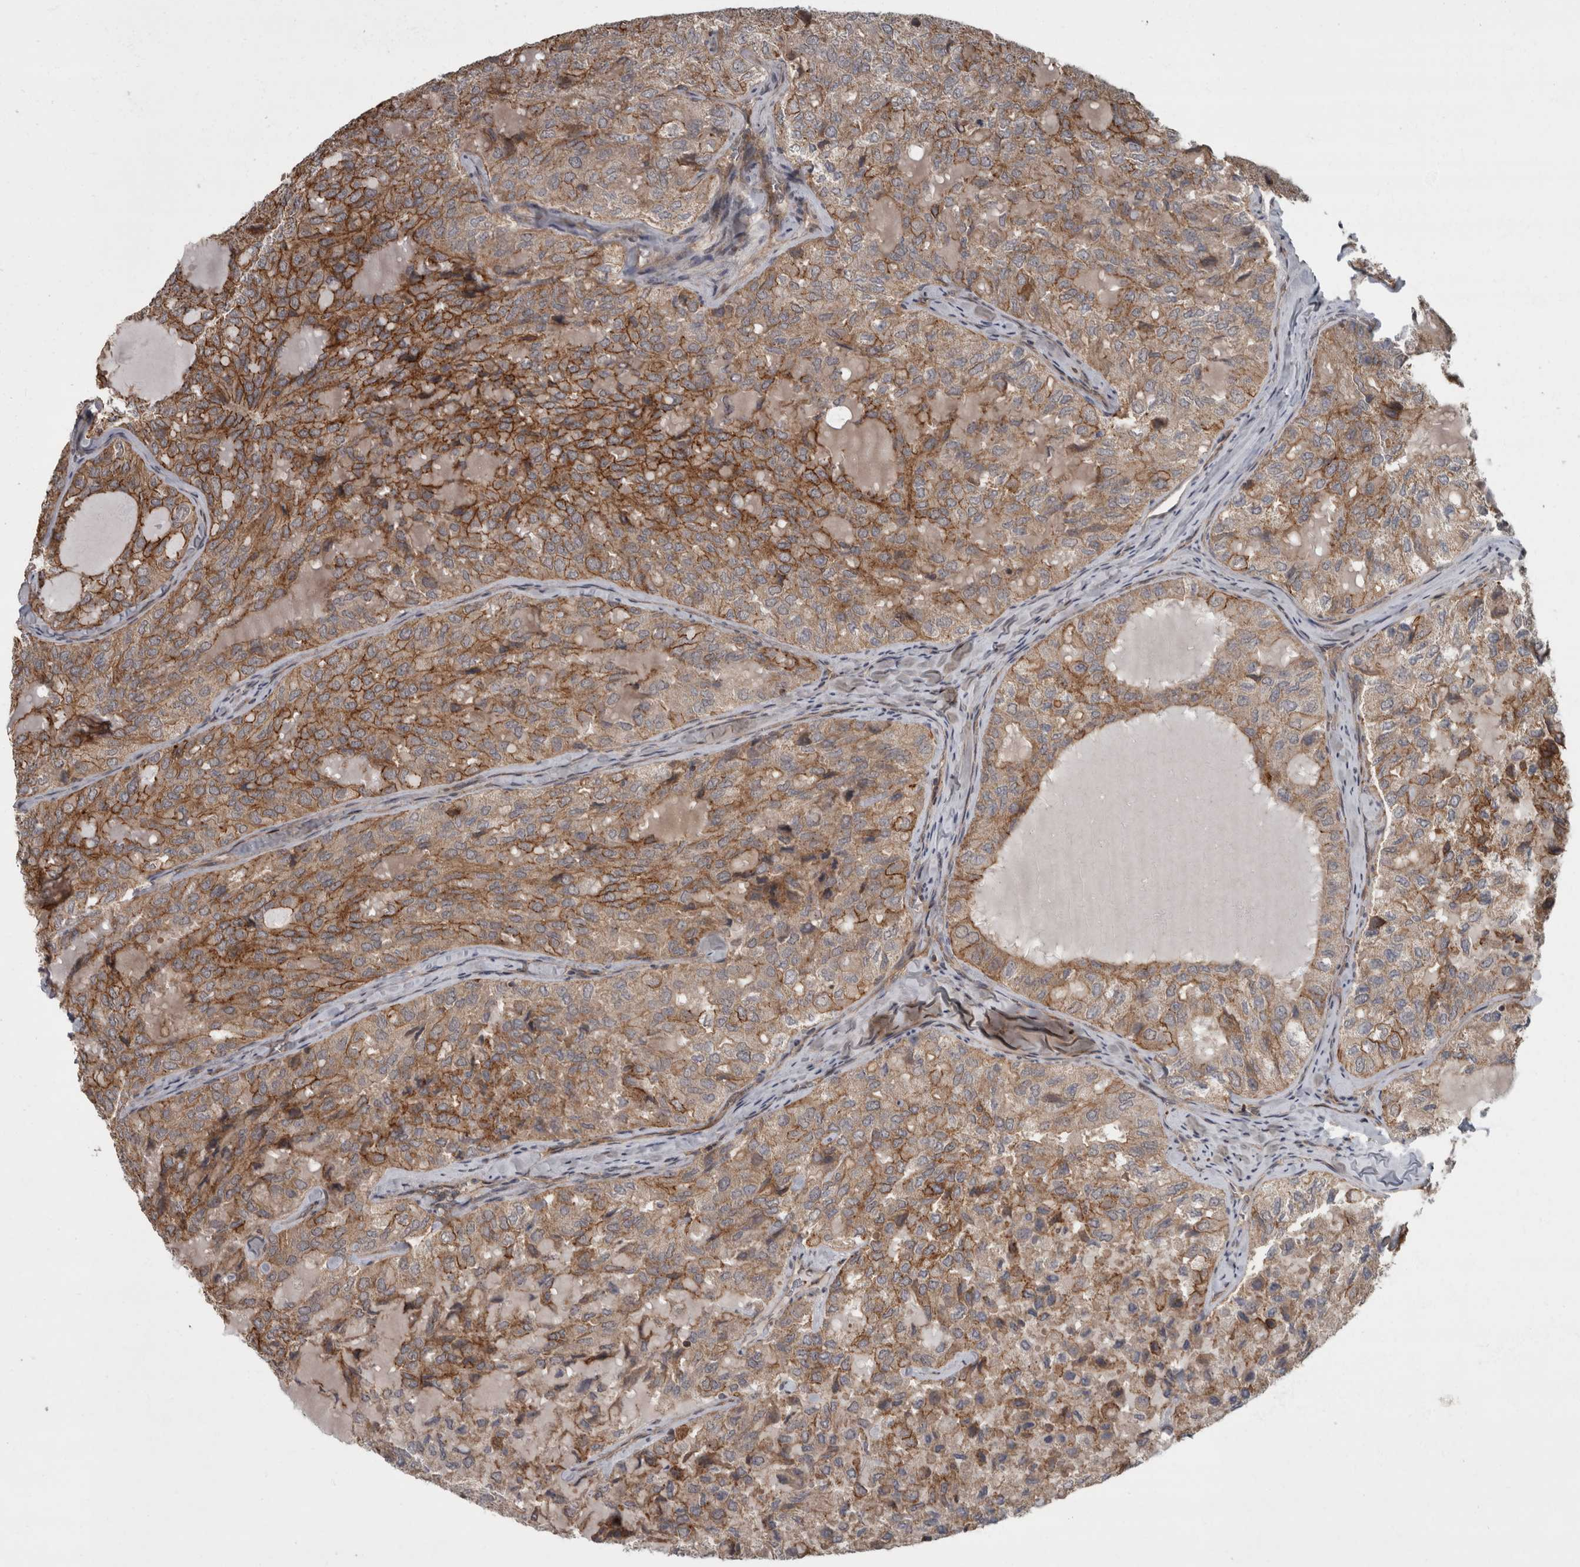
{"staining": {"intensity": "moderate", "quantity": "25%-75%", "location": "cytoplasmic/membranous"}, "tissue": "thyroid cancer", "cell_type": "Tumor cells", "image_type": "cancer", "snomed": [{"axis": "morphology", "description": "Follicular adenoma carcinoma, NOS"}, {"axis": "topography", "description": "Thyroid gland"}], "caption": "This image shows immunohistochemistry staining of human thyroid follicular adenoma carcinoma, with medium moderate cytoplasmic/membranous positivity in approximately 25%-75% of tumor cells.", "gene": "VEGFD", "patient": {"sex": "male", "age": 75}}